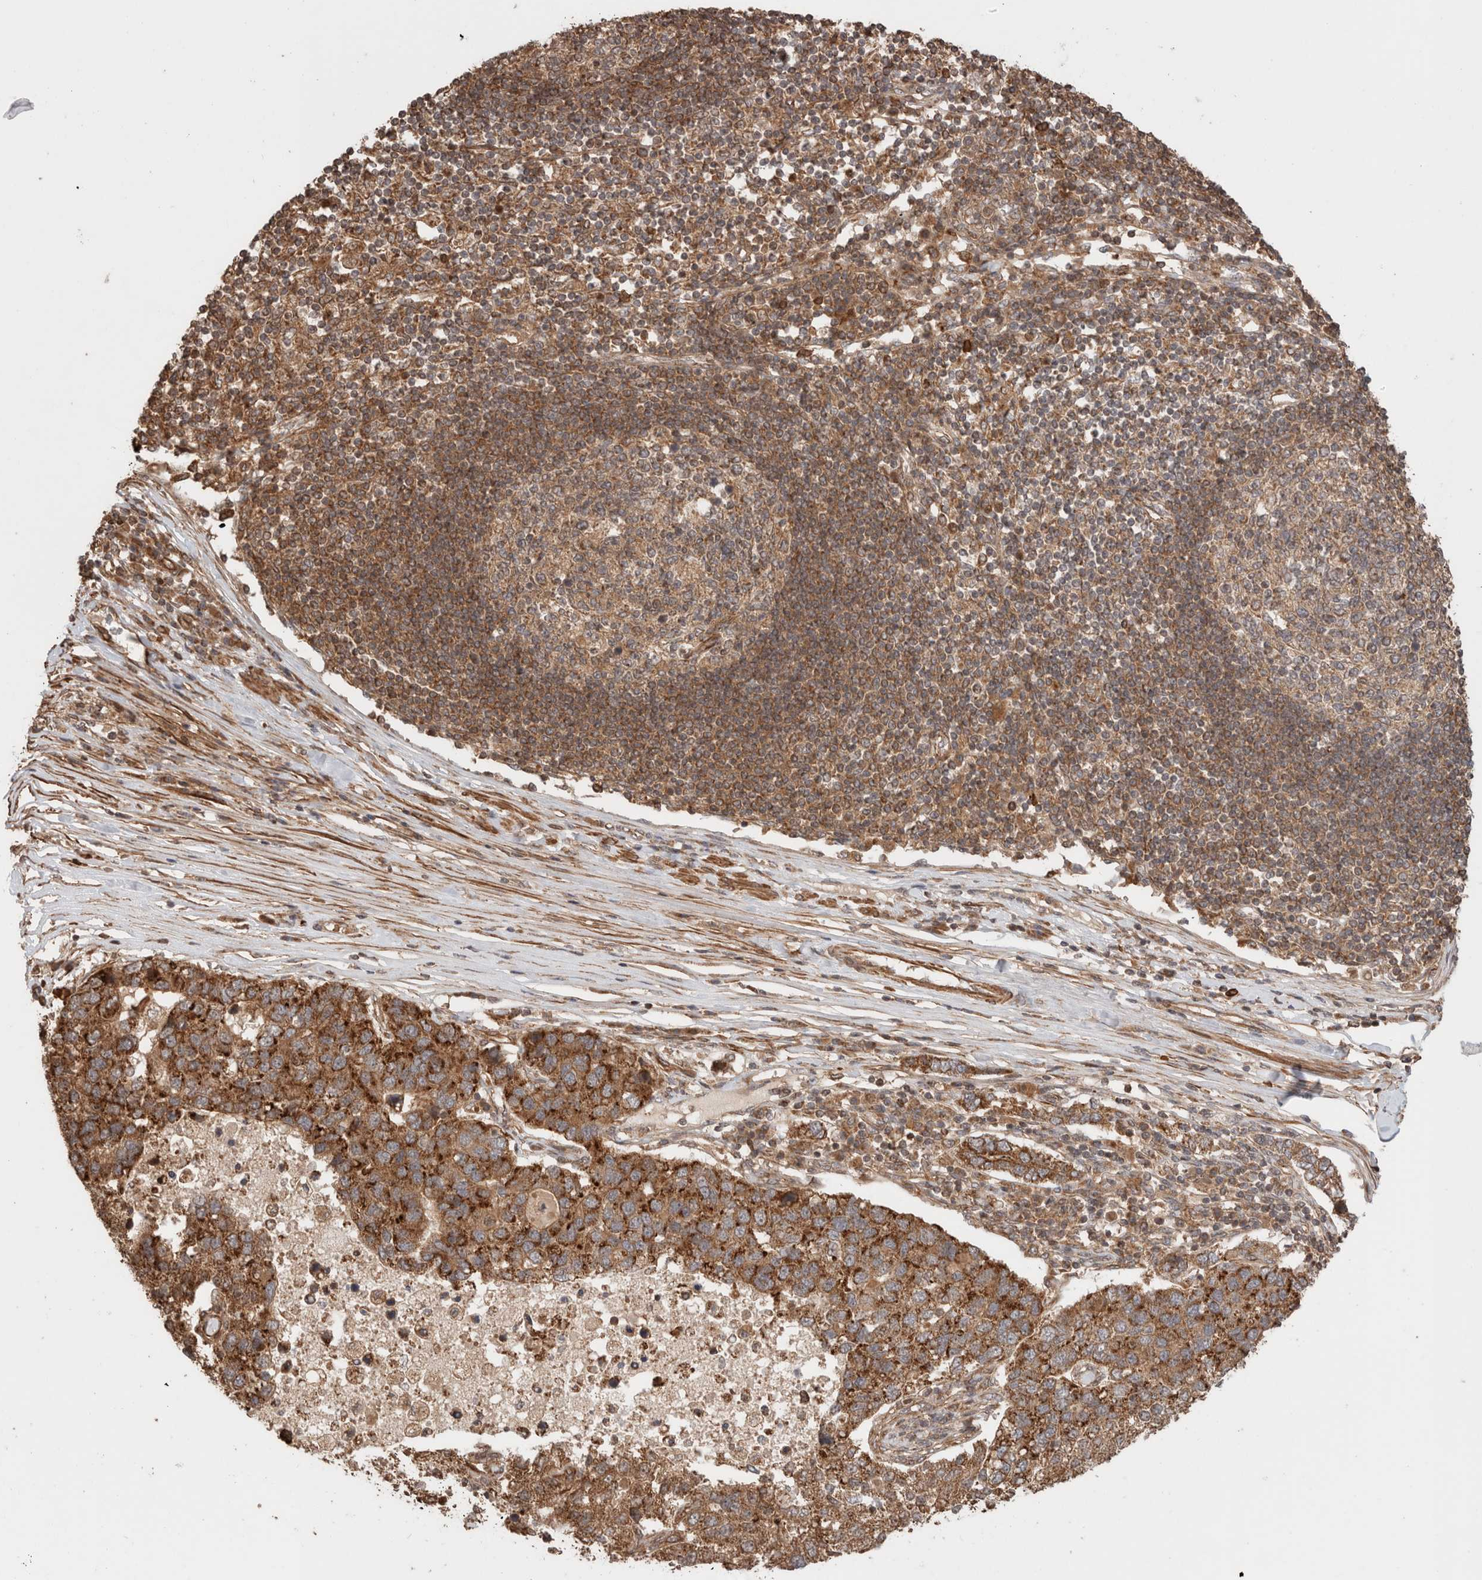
{"staining": {"intensity": "strong", "quantity": ">75%", "location": "cytoplasmic/membranous"}, "tissue": "pancreatic cancer", "cell_type": "Tumor cells", "image_type": "cancer", "snomed": [{"axis": "morphology", "description": "Adenocarcinoma, NOS"}, {"axis": "topography", "description": "Pancreas"}], "caption": "Protein expression analysis of human pancreatic cancer reveals strong cytoplasmic/membranous expression in approximately >75% of tumor cells. (IHC, brightfield microscopy, high magnification).", "gene": "ZNF649", "patient": {"sex": "female", "age": 61}}